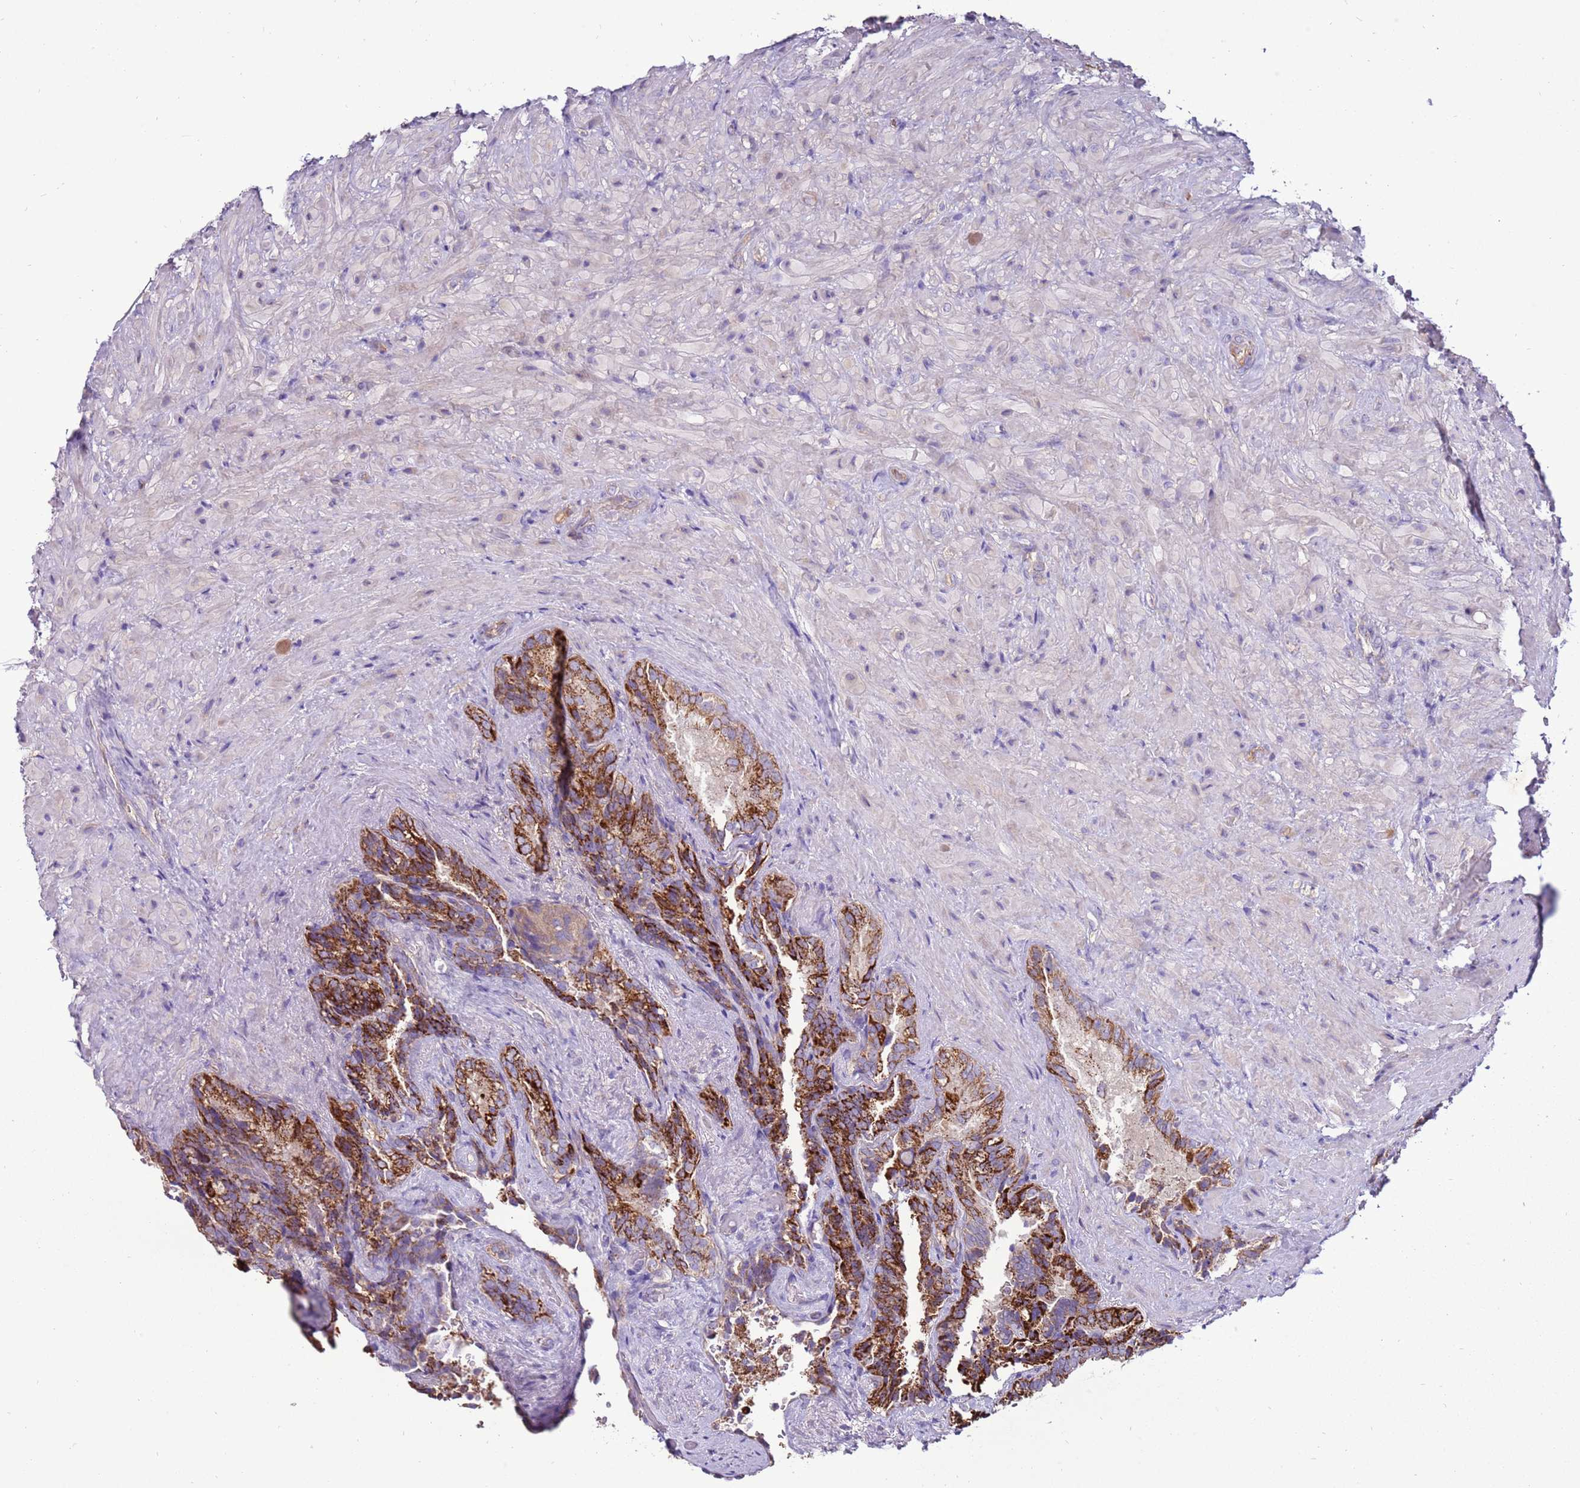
{"staining": {"intensity": "strong", "quantity": ">75%", "location": "cytoplasmic/membranous"}, "tissue": "seminal vesicle", "cell_type": "Glandular cells", "image_type": "normal", "snomed": [{"axis": "morphology", "description": "Normal tissue, NOS"}, {"axis": "topography", "description": "Seminal veicle"}], "caption": "Strong cytoplasmic/membranous protein staining is present in about >75% of glandular cells in seminal vesicle. The staining was performed using DAB (3,3'-diaminobenzidine), with brown indicating positive protein expression. Nuclei are stained blue with hematoxylin.", "gene": "TRAPPC4", "patient": {"sex": "male", "age": 62}}